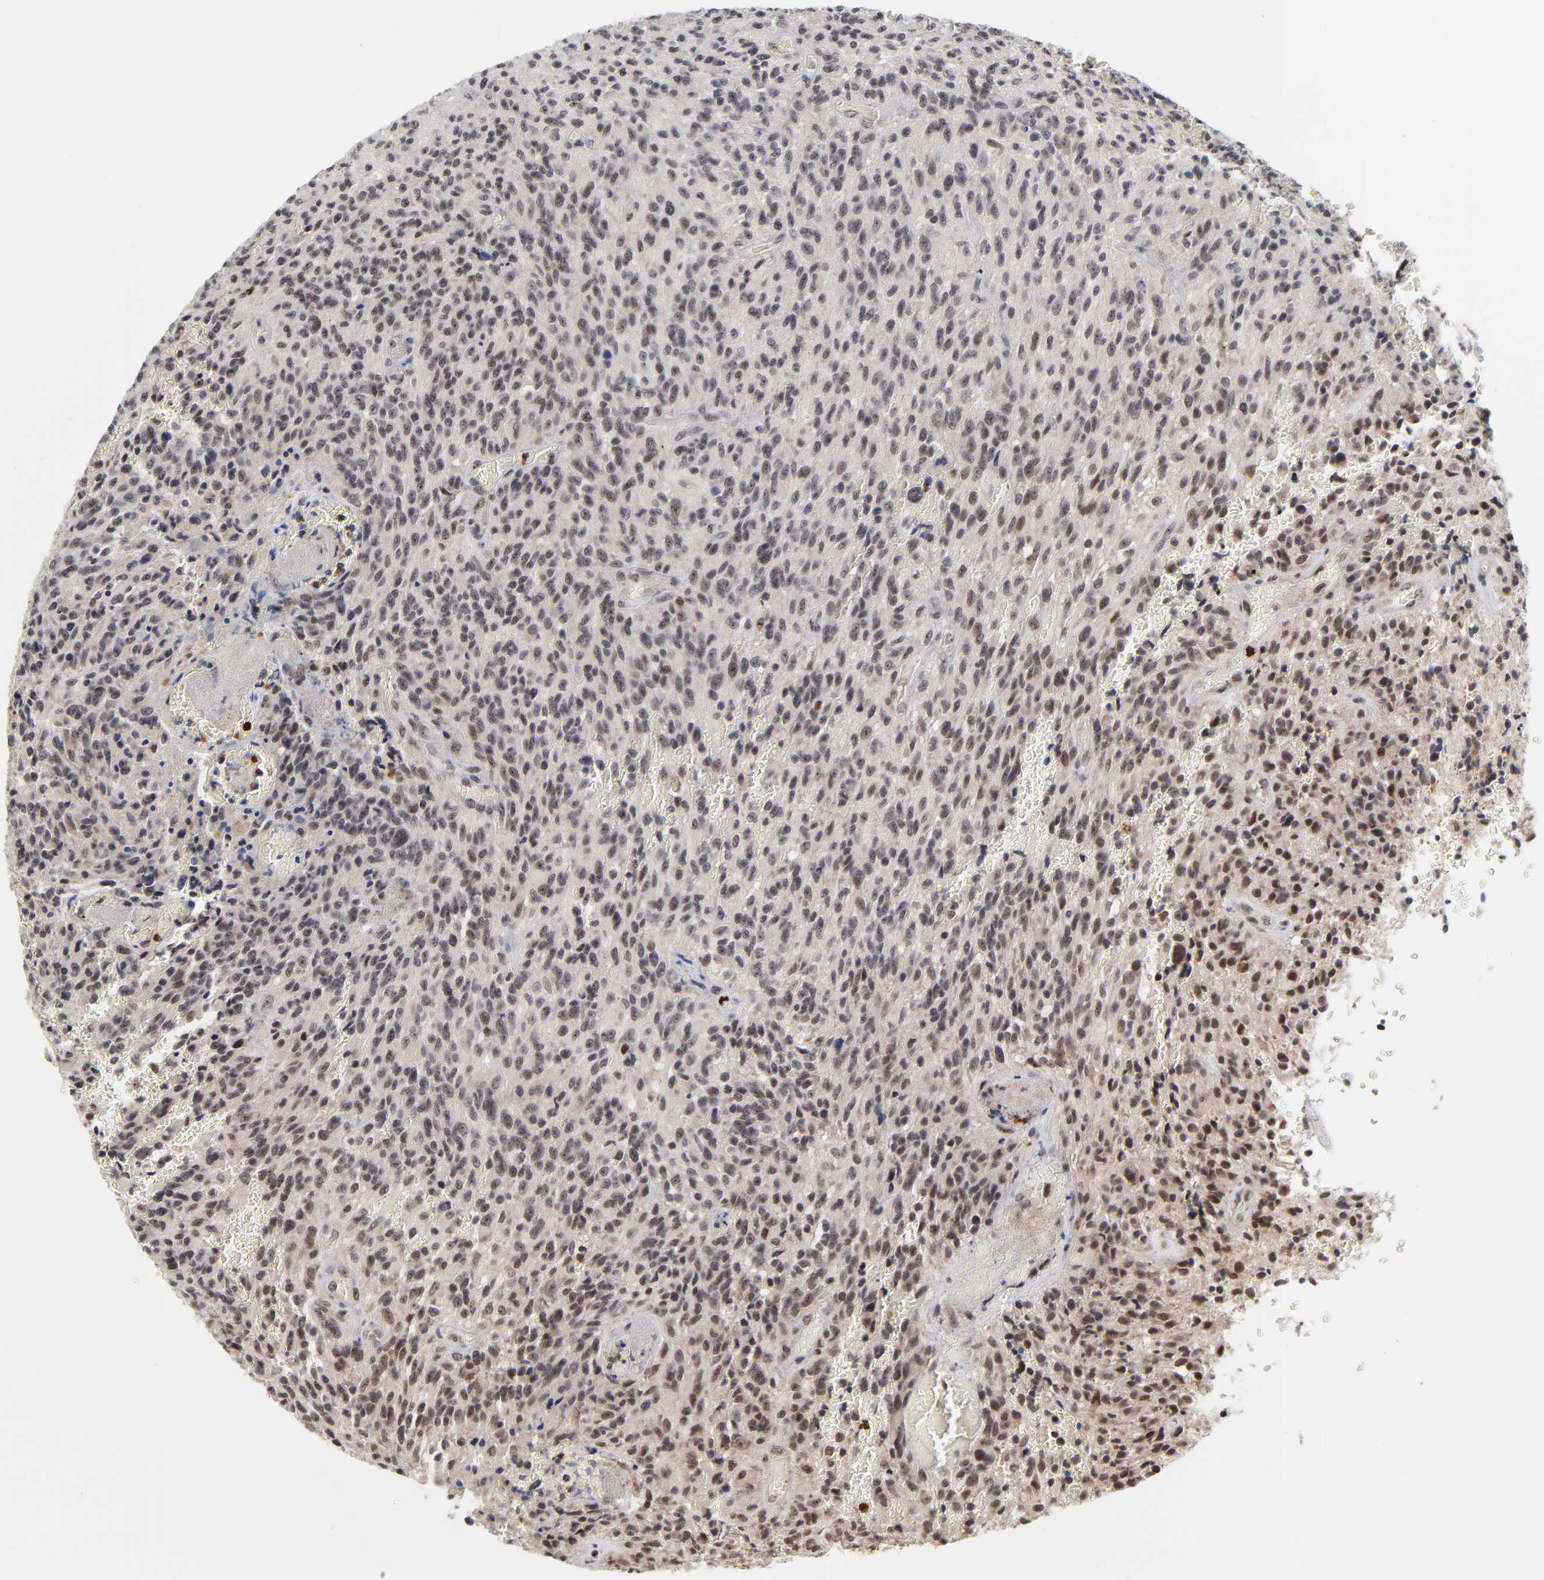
{"staining": {"intensity": "weak", "quantity": ">75%", "location": "nuclear"}, "tissue": "glioma", "cell_type": "Tumor cells", "image_type": "cancer", "snomed": [{"axis": "morphology", "description": "Normal tissue, NOS"}, {"axis": "morphology", "description": "Glioma, malignant, High grade"}, {"axis": "topography", "description": "Cerebral cortex"}], "caption": "Protein expression analysis of human malignant high-grade glioma reveals weak nuclear expression in about >75% of tumor cells.", "gene": "ZNF419", "patient": {"sex": "male", "age": 56}}